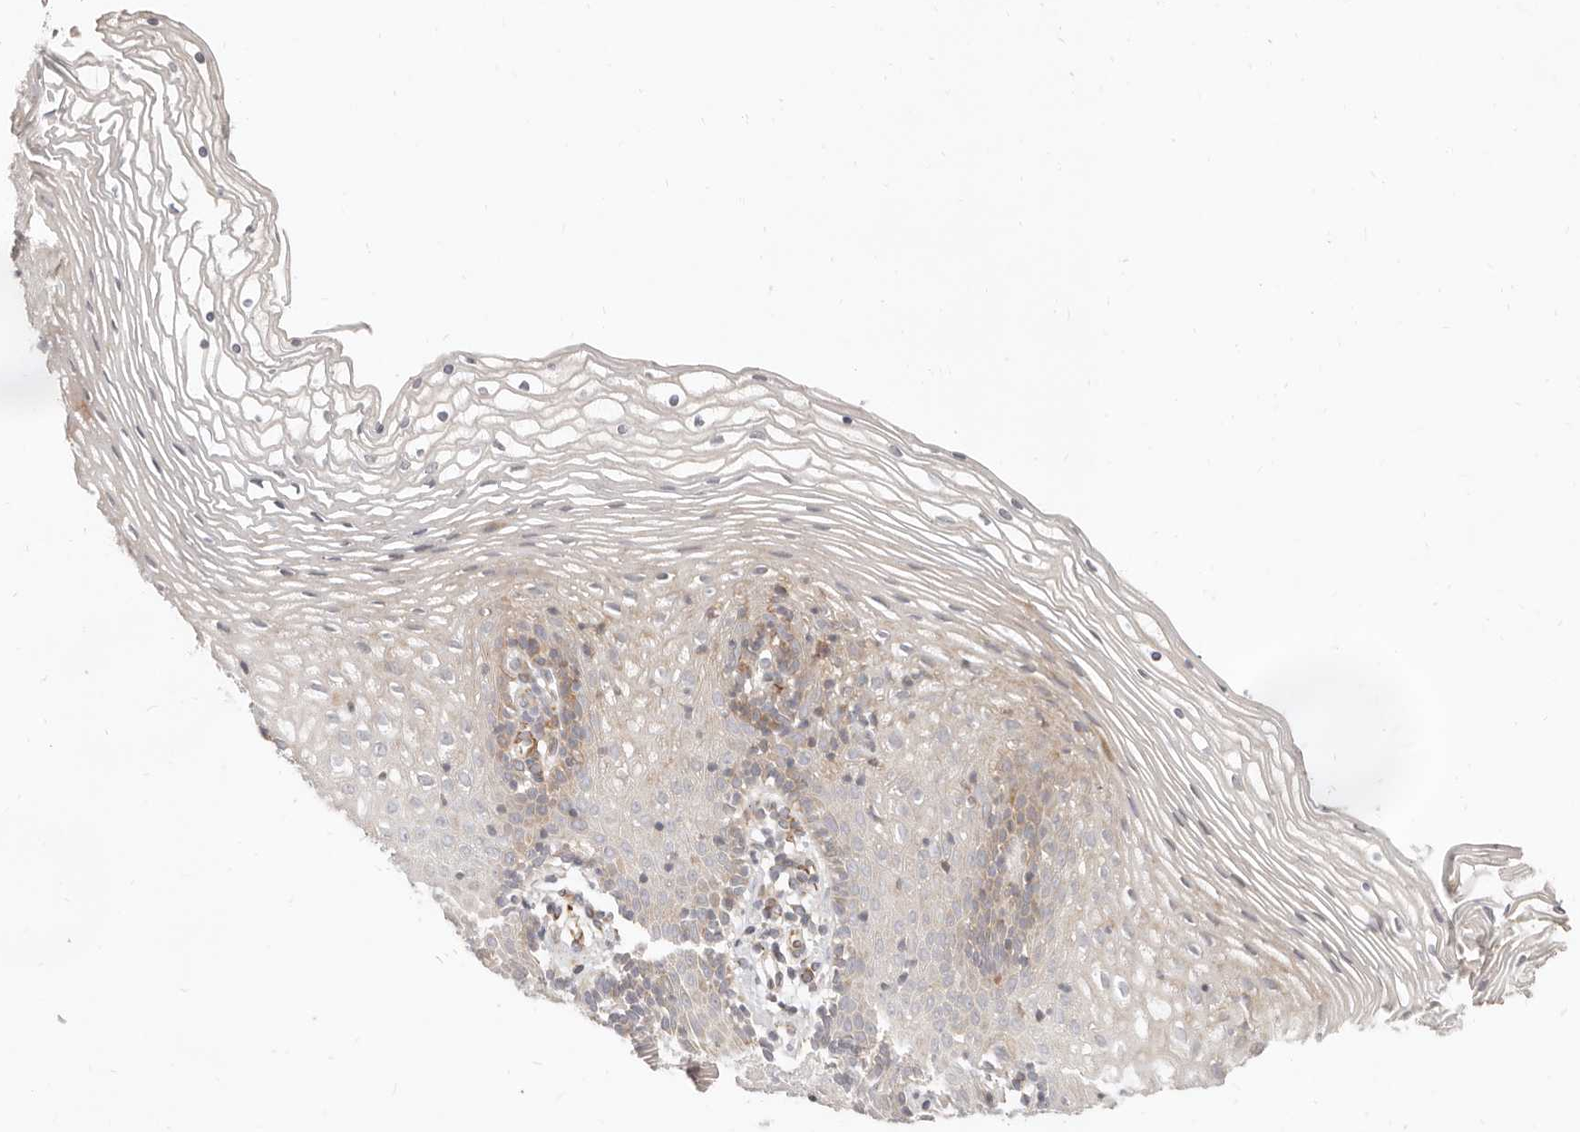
{"staining": {"intensity": "moderate", "quantity": "<25%", "location": "cytoplasmic/membranous"}, "tissue": "vagina", "cell_type": "Squamous epithelial cells", "image_type": "normal", "snomed": [{"axis": "morphology", "description": "Normal tissue, NOS"}, {"axis": "topography", "description": "Vagina"}], "caption": "Immunohistochemical staining of benign vagina reveals <25% levels of moderate cytoplasmic/membranous protein expression in about <25% of squamous epithelial cells.", "gene": "SASS6", "patient": {"sex": "female", "age": 32}}